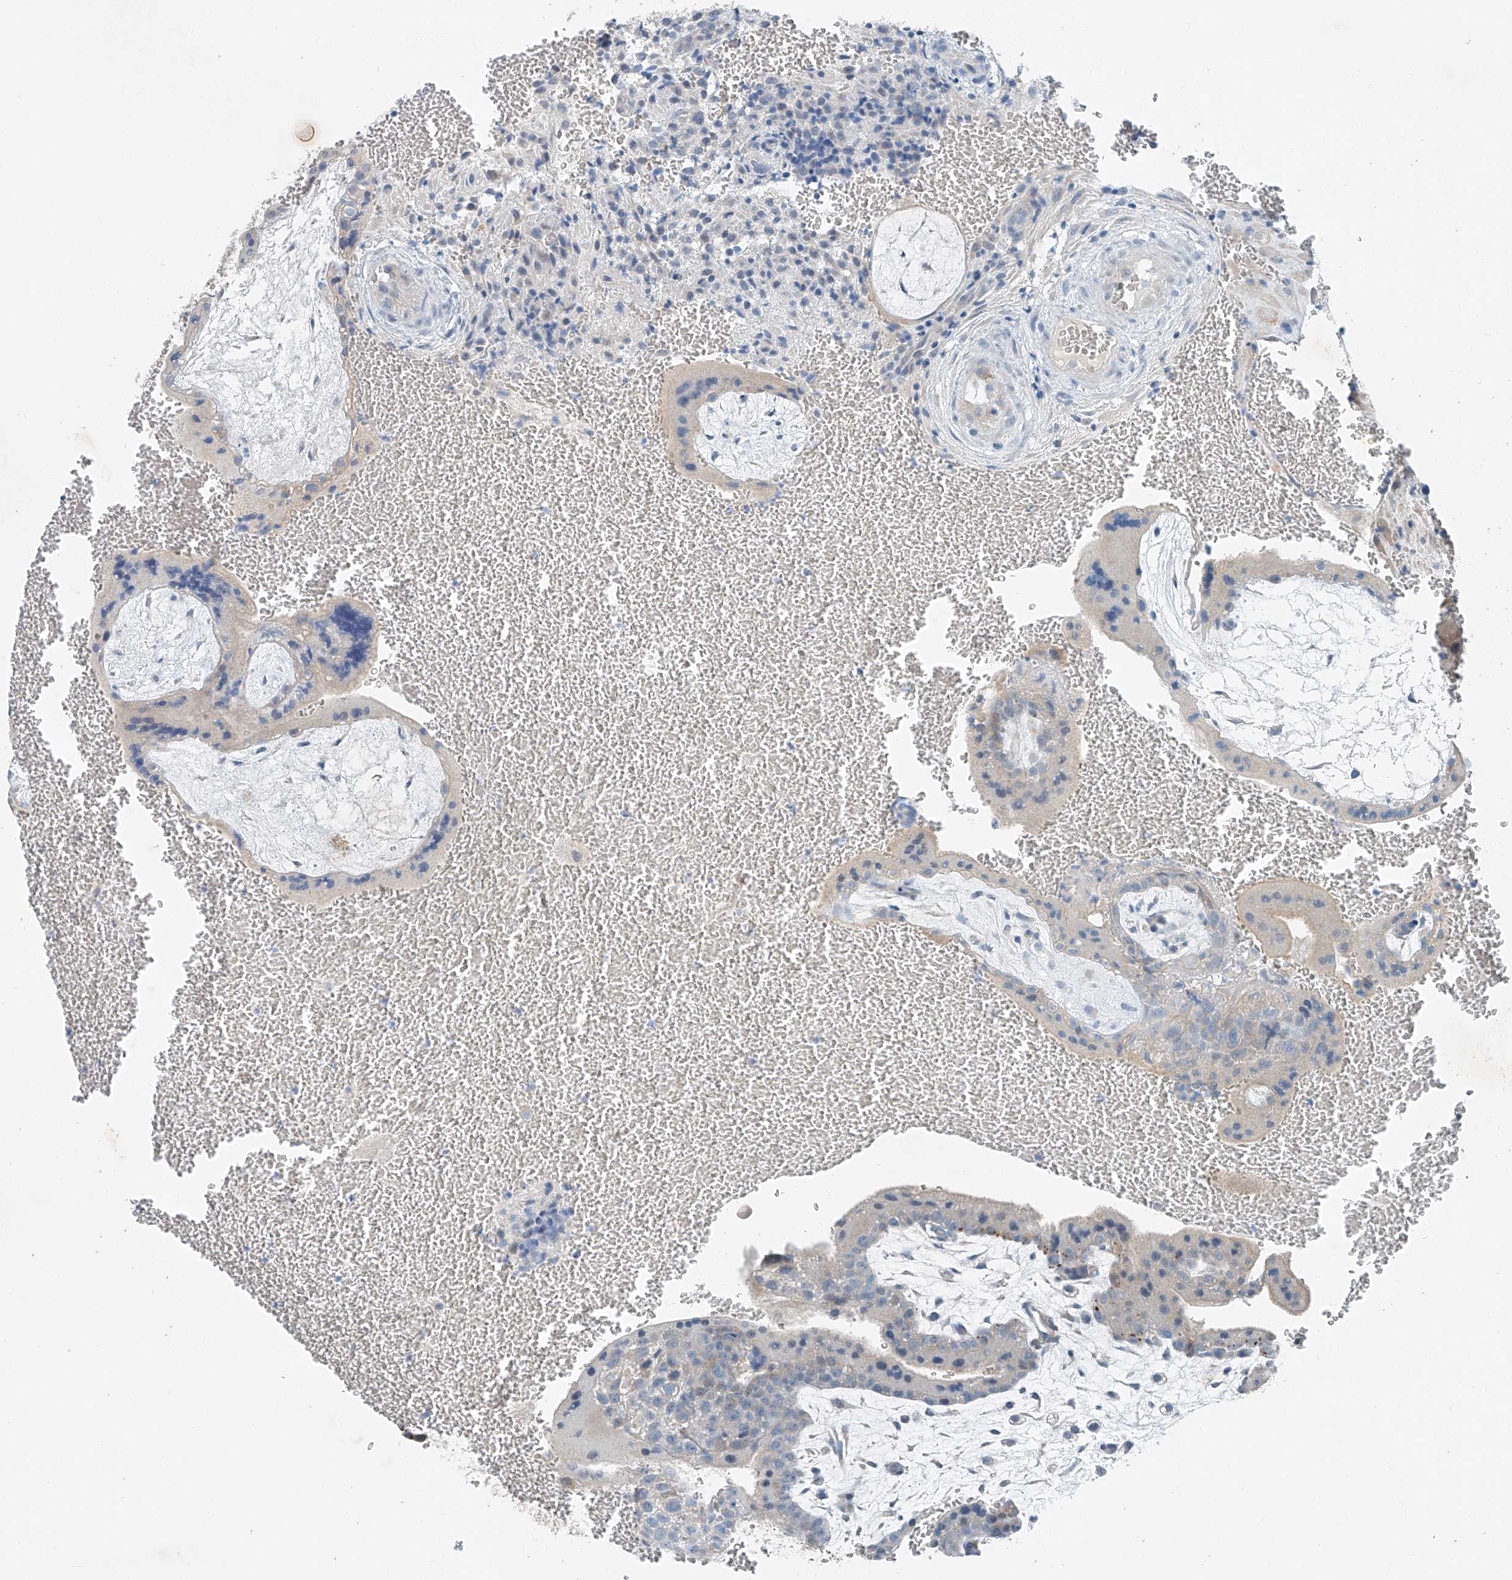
{"staining": {"intensity": "negative", "quantity": "none", "location": "none"}, "tissue": "placenta", "cell_type": "Trophoblastic cells", "image_type": "normal", "snomed": [{"axis": "morphology", "description": "Normal tissue, NOS"}, {"axis": "topography", "description": "Placenta"}], "caption": "DAB (3,3'-diaminobenzidine) immunohistochemical staining of normal placenta exhibits no significant positivity in trophoblastic cells. The staining is performed using DAB brown chromogen with nuclei counter-stained in using hematoxylin.", "gene": "MDGA1", "patient": {"sex": "female", "age": 35}}